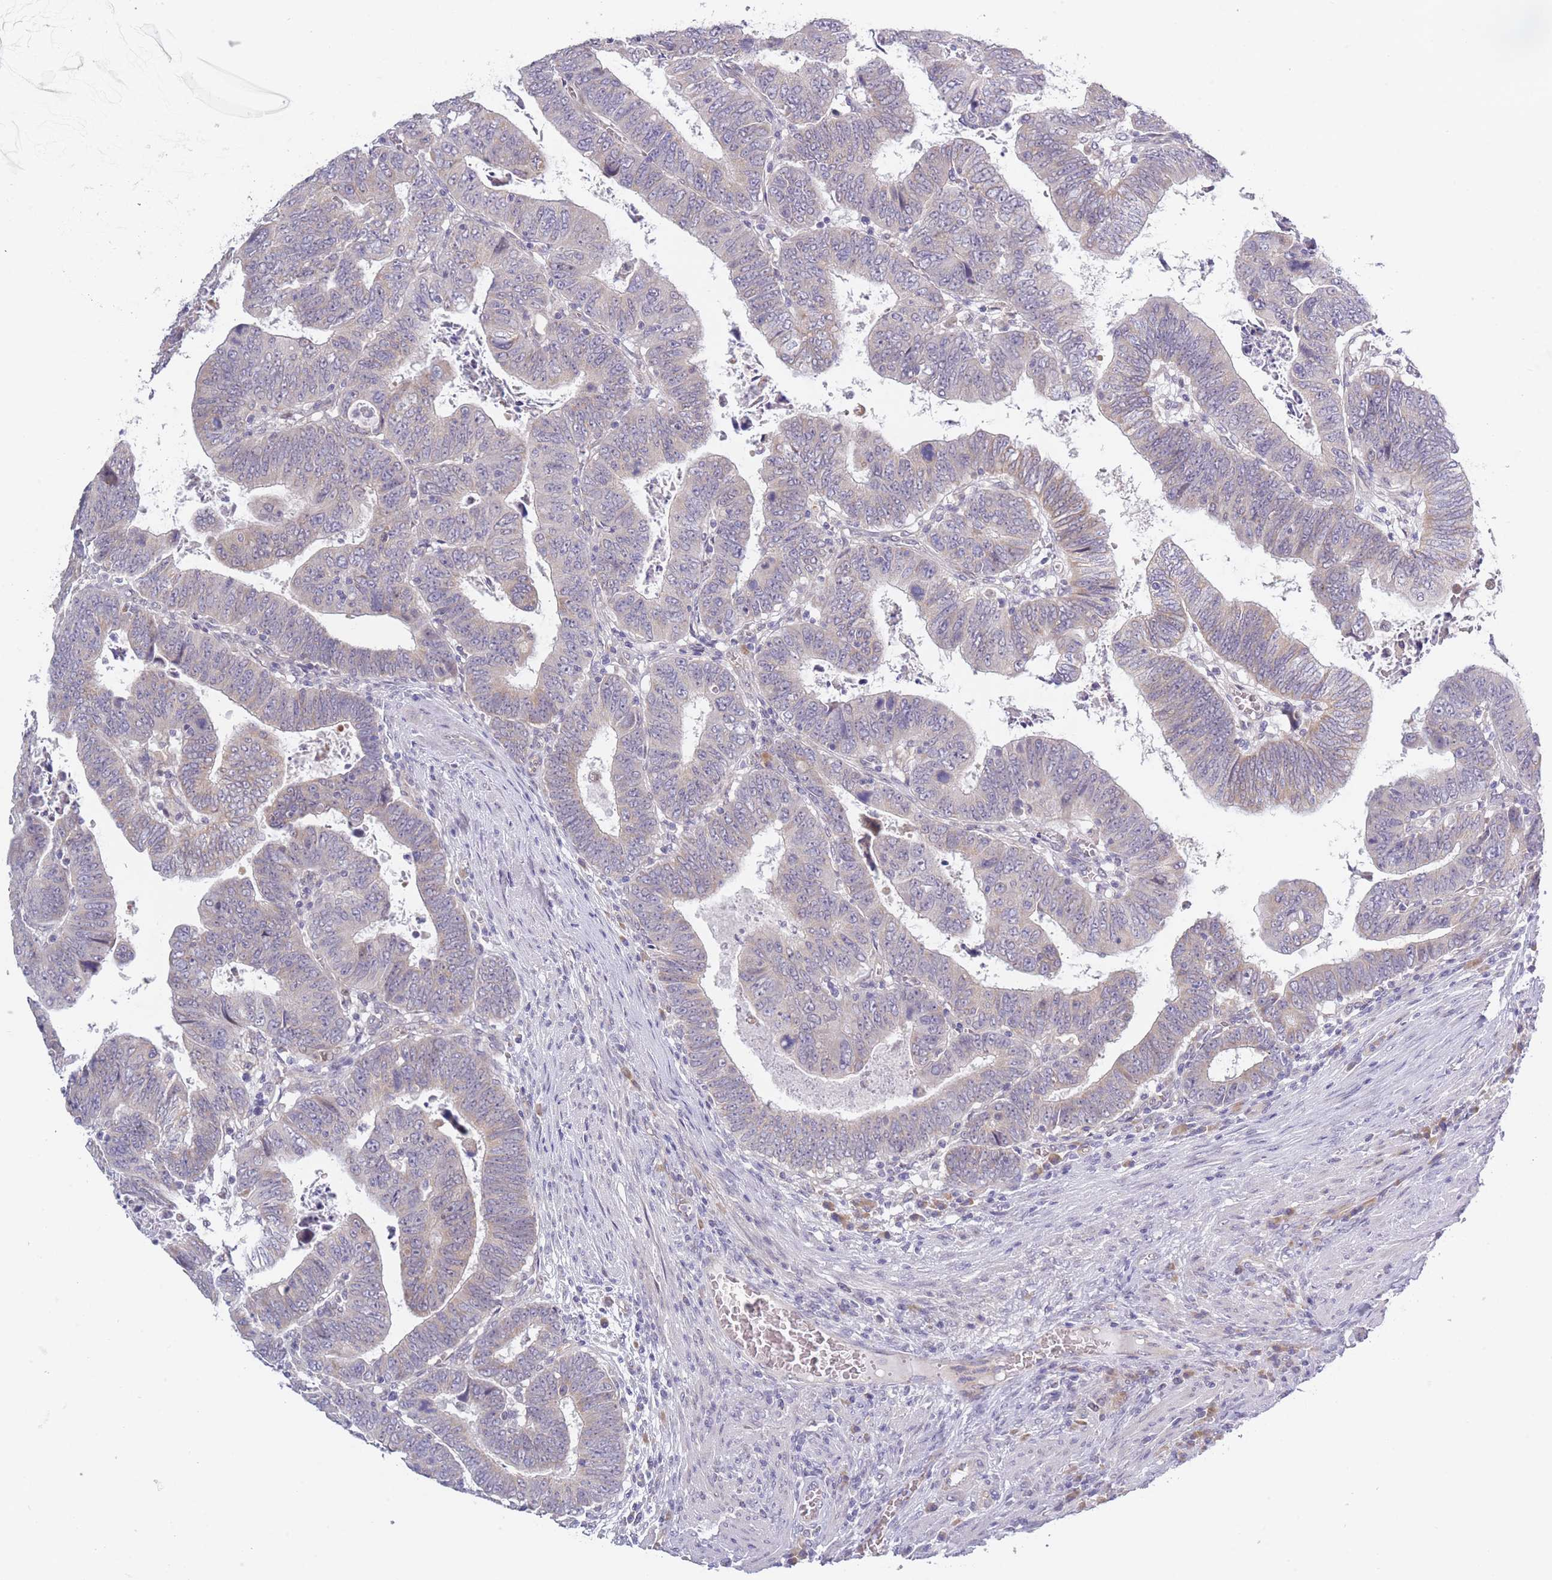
{"staining": {"intensity": "weak", "quantity": "25%-75%", "location": "cytoplasmic/membranous"}, "tissue": "colorectal cancer", "cell_type": "Tumor cells", "image_type": "cancer", "snomed": [{"axis": "morphology", "description": "Normal tissue, NOS"}, {"axis": "morphology", "description": "Adenocarcinoma, NOS"}, {"axis": "topography", "description": "Rectum"}], "caption": "Immunohistochemistry (IHC) of adenocarcinoma (colorectal) reveals low levels of weak cytoplasmic/membranous expression in approximately 25%-75% of tumor cells.", "gene": "FAM227B", "patient": {"sex": "female", "age": 65}}